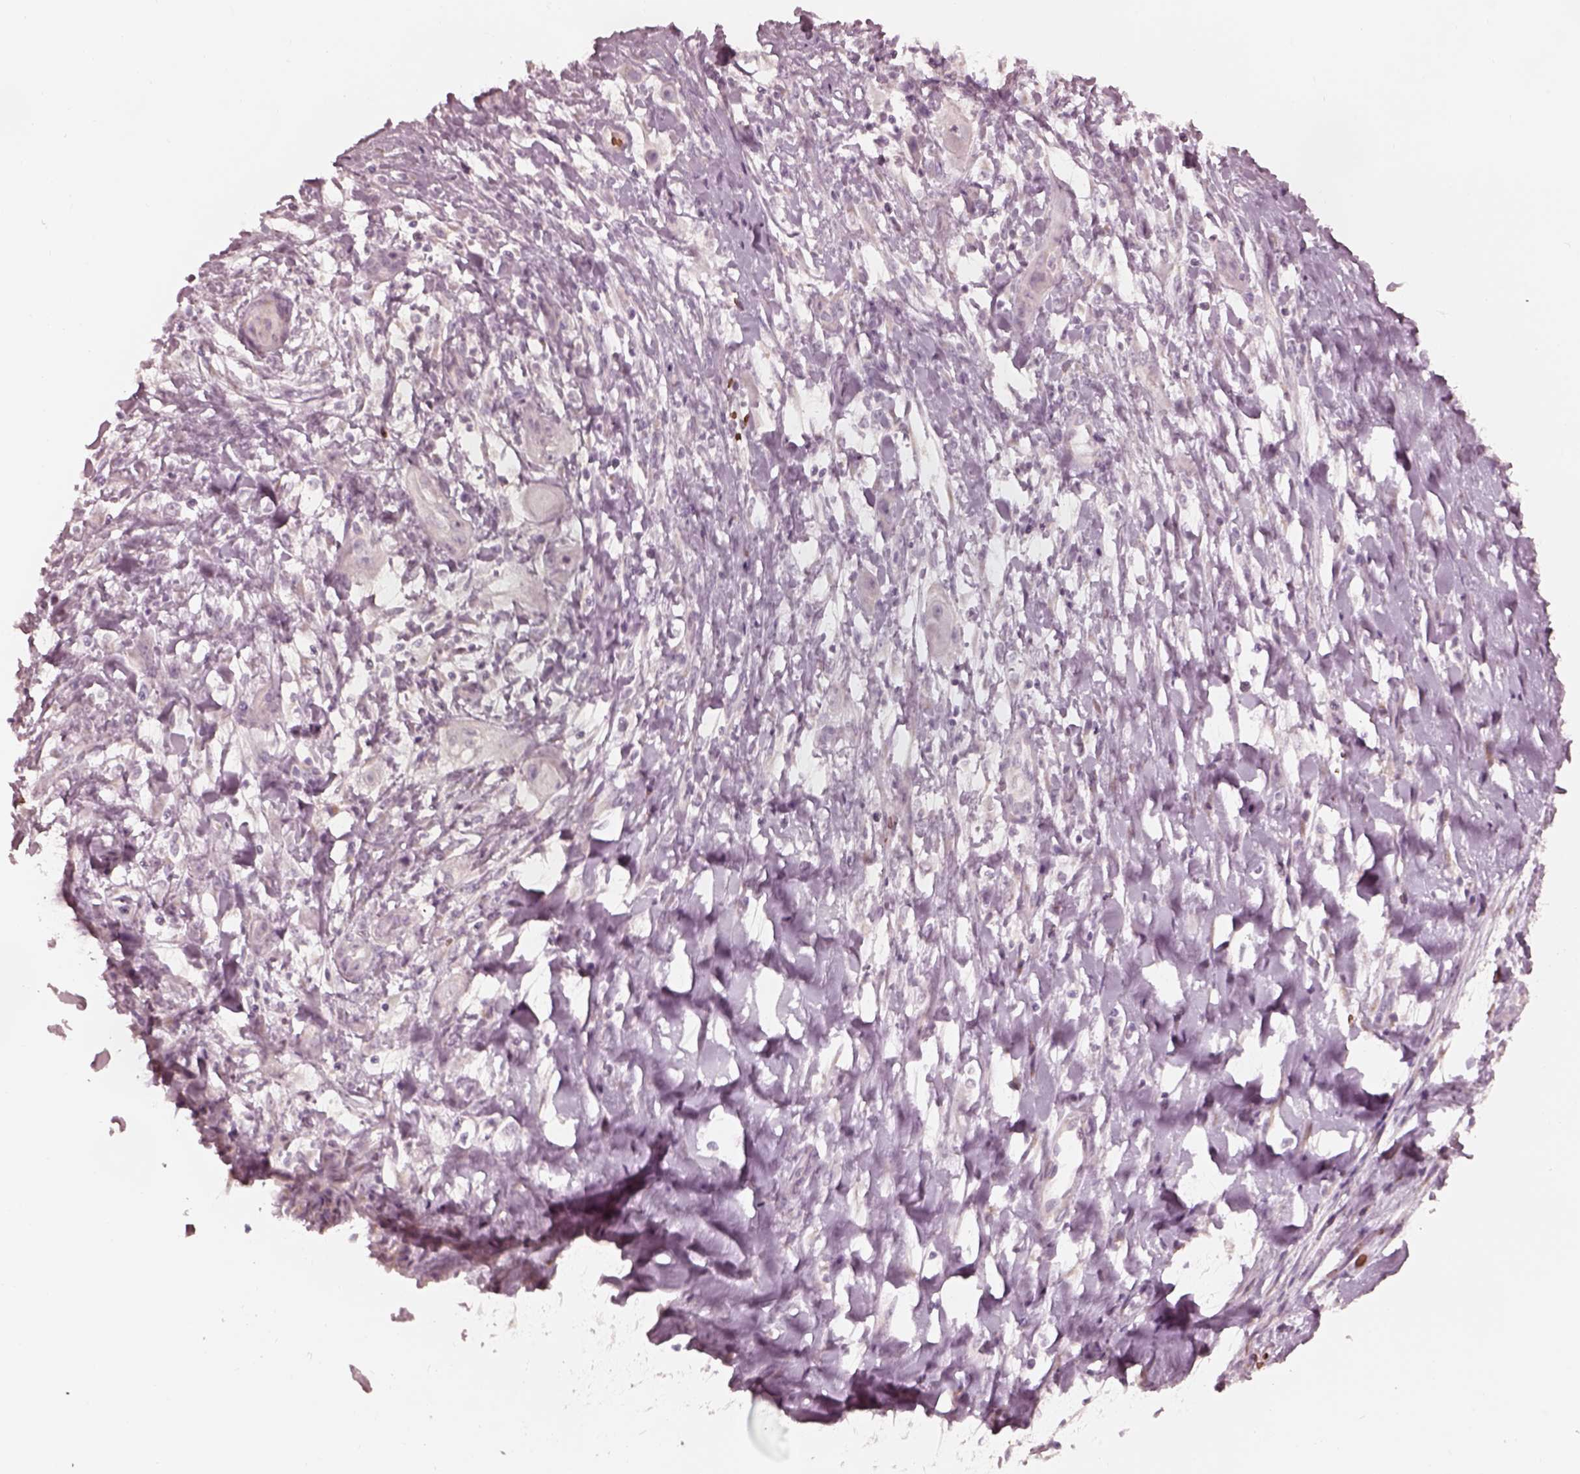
{"staining": {"intensity": "negative", "quantity": "none", "location": "none"}, "tissue": "skin cancer", "cell_type": "Tumor cells", "image_type": "cancer", "snomed": [{"axis": "morphology", "description": "Squamous cell carcinoma, NOS"}, {"axis": "topography", "description": "Skin"}], "caption": "Immunohistochemical staining of skin cancer (squamous cell carcinoma) shows no significant staining in tumor cells.", "gene": "ANKLE1", "patient": {"sex": "male", "age": 62}}